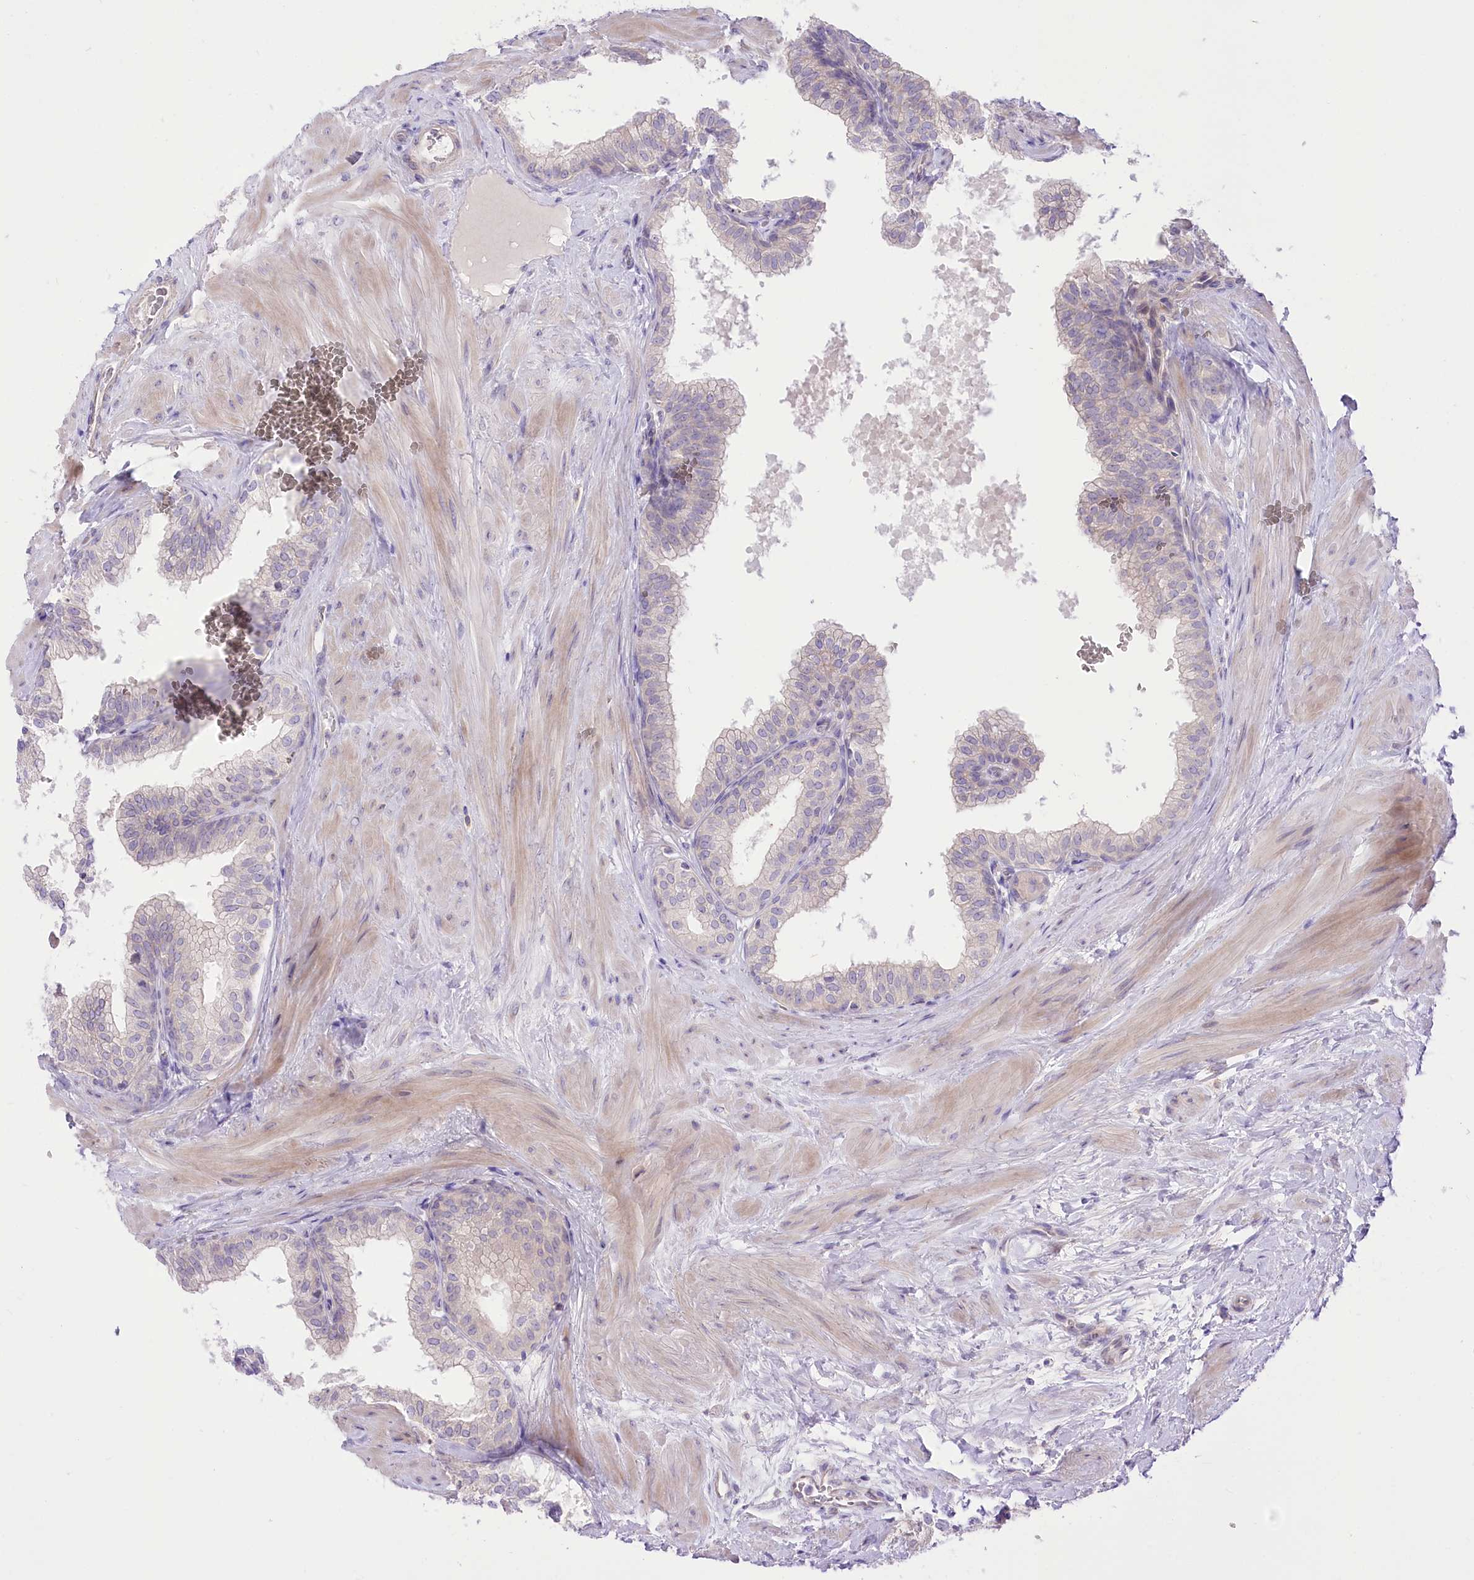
{"staining": {"intensity": "negative", "quantity": "none", "location": "none"}, "tissue": "prostate", "cell_type": "Glandular cells", "image_type": "normal", "snomed": [{"axis": "morphology", "description": "Normal tissue, NOS"}, {"axis": "topography", "description": "Prostate"}], "caption": "This is a image of IHC staining of unremarkable prostate, which shows no expression in glandular cells. (Brightfield microscopy of DAB IHC at high magnification).", "gene": "HELT", "patient": {"sex": "male", "age": 60}}